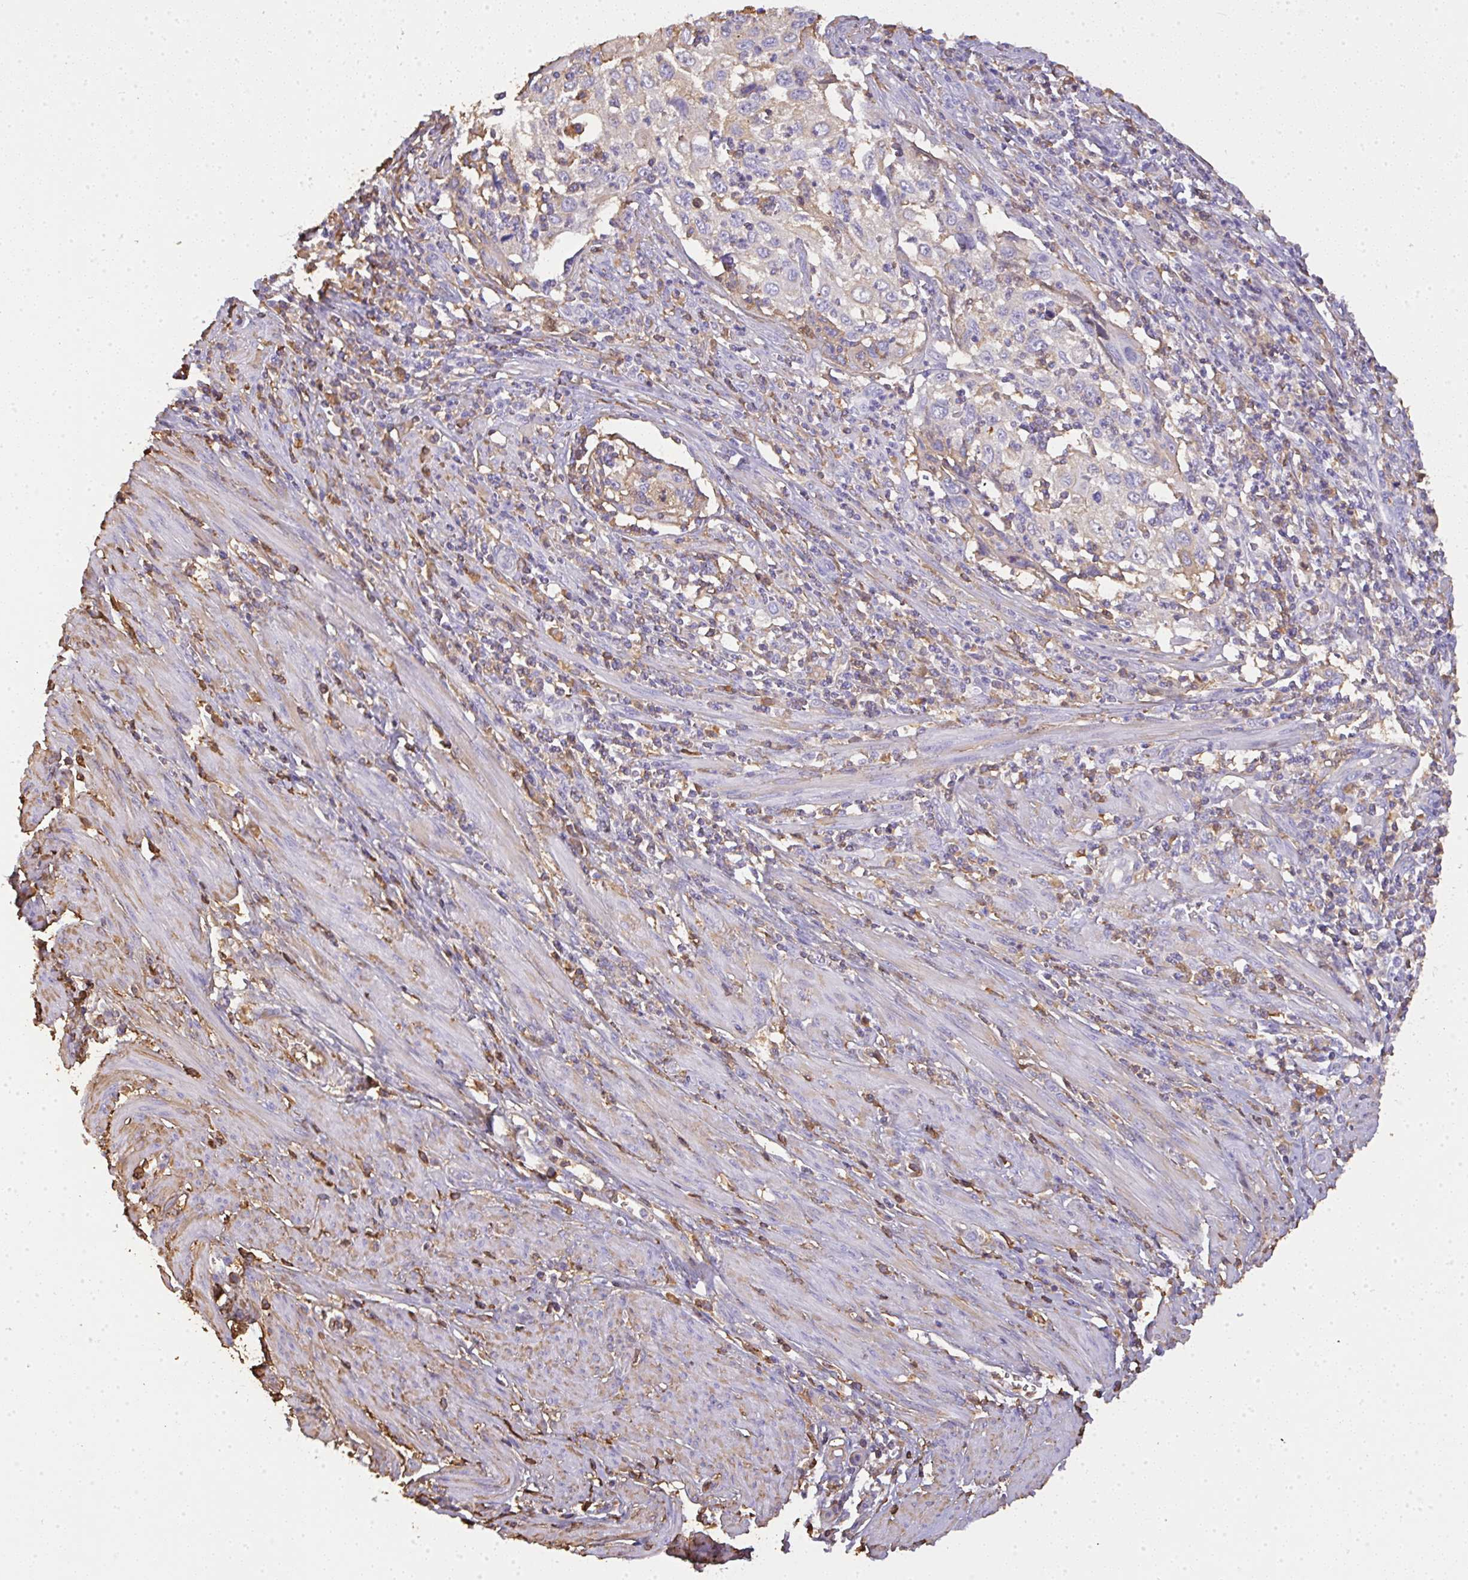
{"staining": {"intensity": "weak", "quantity": "<25%", "location": "cytoplasmic/membranous"}, "tissue": "cervical cancer", "cell_type": "Tumor cells", "image_type": "cancer", "snomed": [{"axis": "morphology", "description": "Squamous cell carcinoma, NOS"}, {"axis": "topography", "description": "Cervix"}], "caption": "Micrograph shows no protein expression in tumor cells of squamous cell carcinoma (cervical) tissue. (DAB IHC with hematoxylin counter stain).", "gene": "SMYD5", "patient": {"sex": "female", "age": 70}}